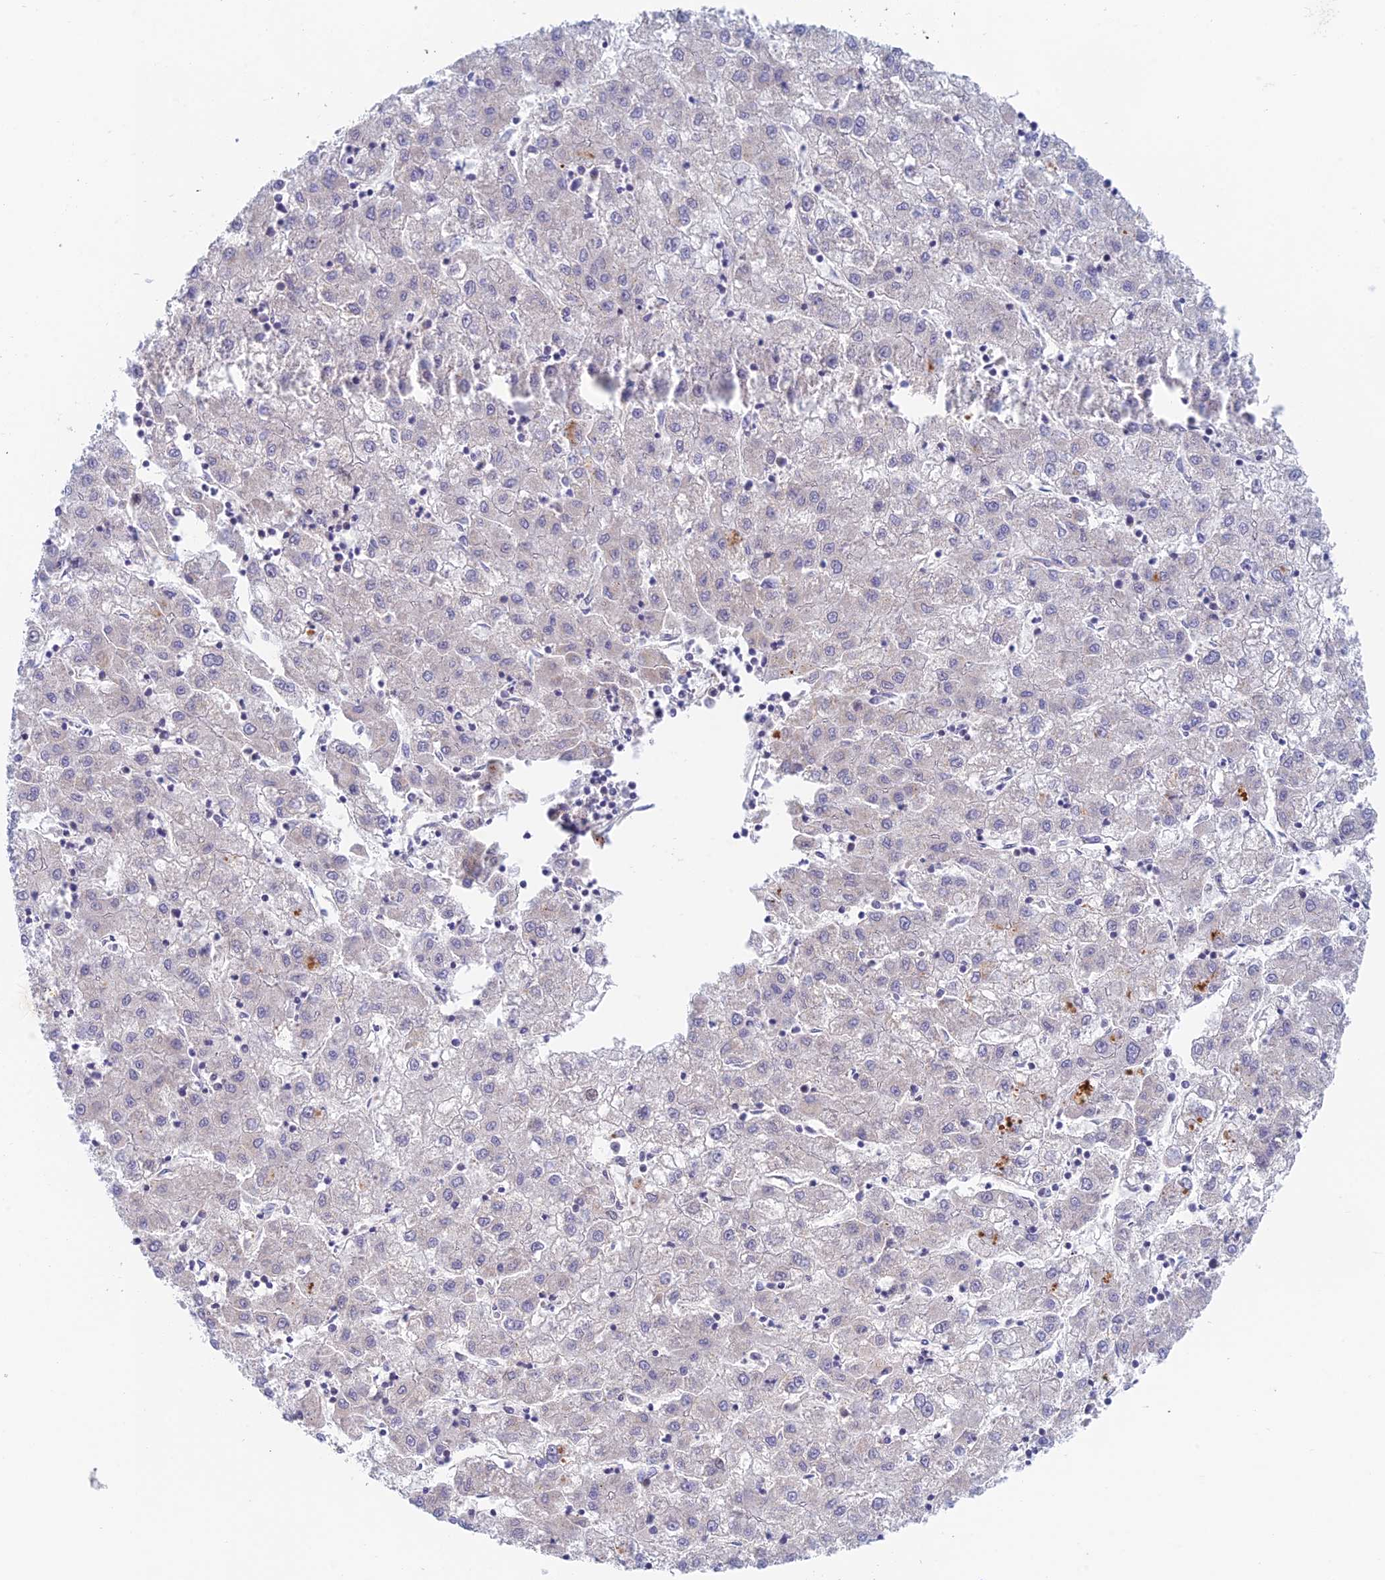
{"staining": {"intensity": "negative", "quantity": "none", "location": "none"}, "tissue": "liver cancer", "cell_type": "Tumor cells", "image_type": "cancer", "snomed": [{"axis": "morphology", "description": "Carcinoma, Hepatocellular, NOS"}, {"axis": "topography", "description": "Liver"}], "caption": "IHC image of liver cancer stained for a protein (brown), which reveals no expression in tumor cells. (Immunohistochemistry (ihc), brightfield microscopy, high magnification).", "gene": "MRPL17", "patient": {"sex": "male", "age": 72}}